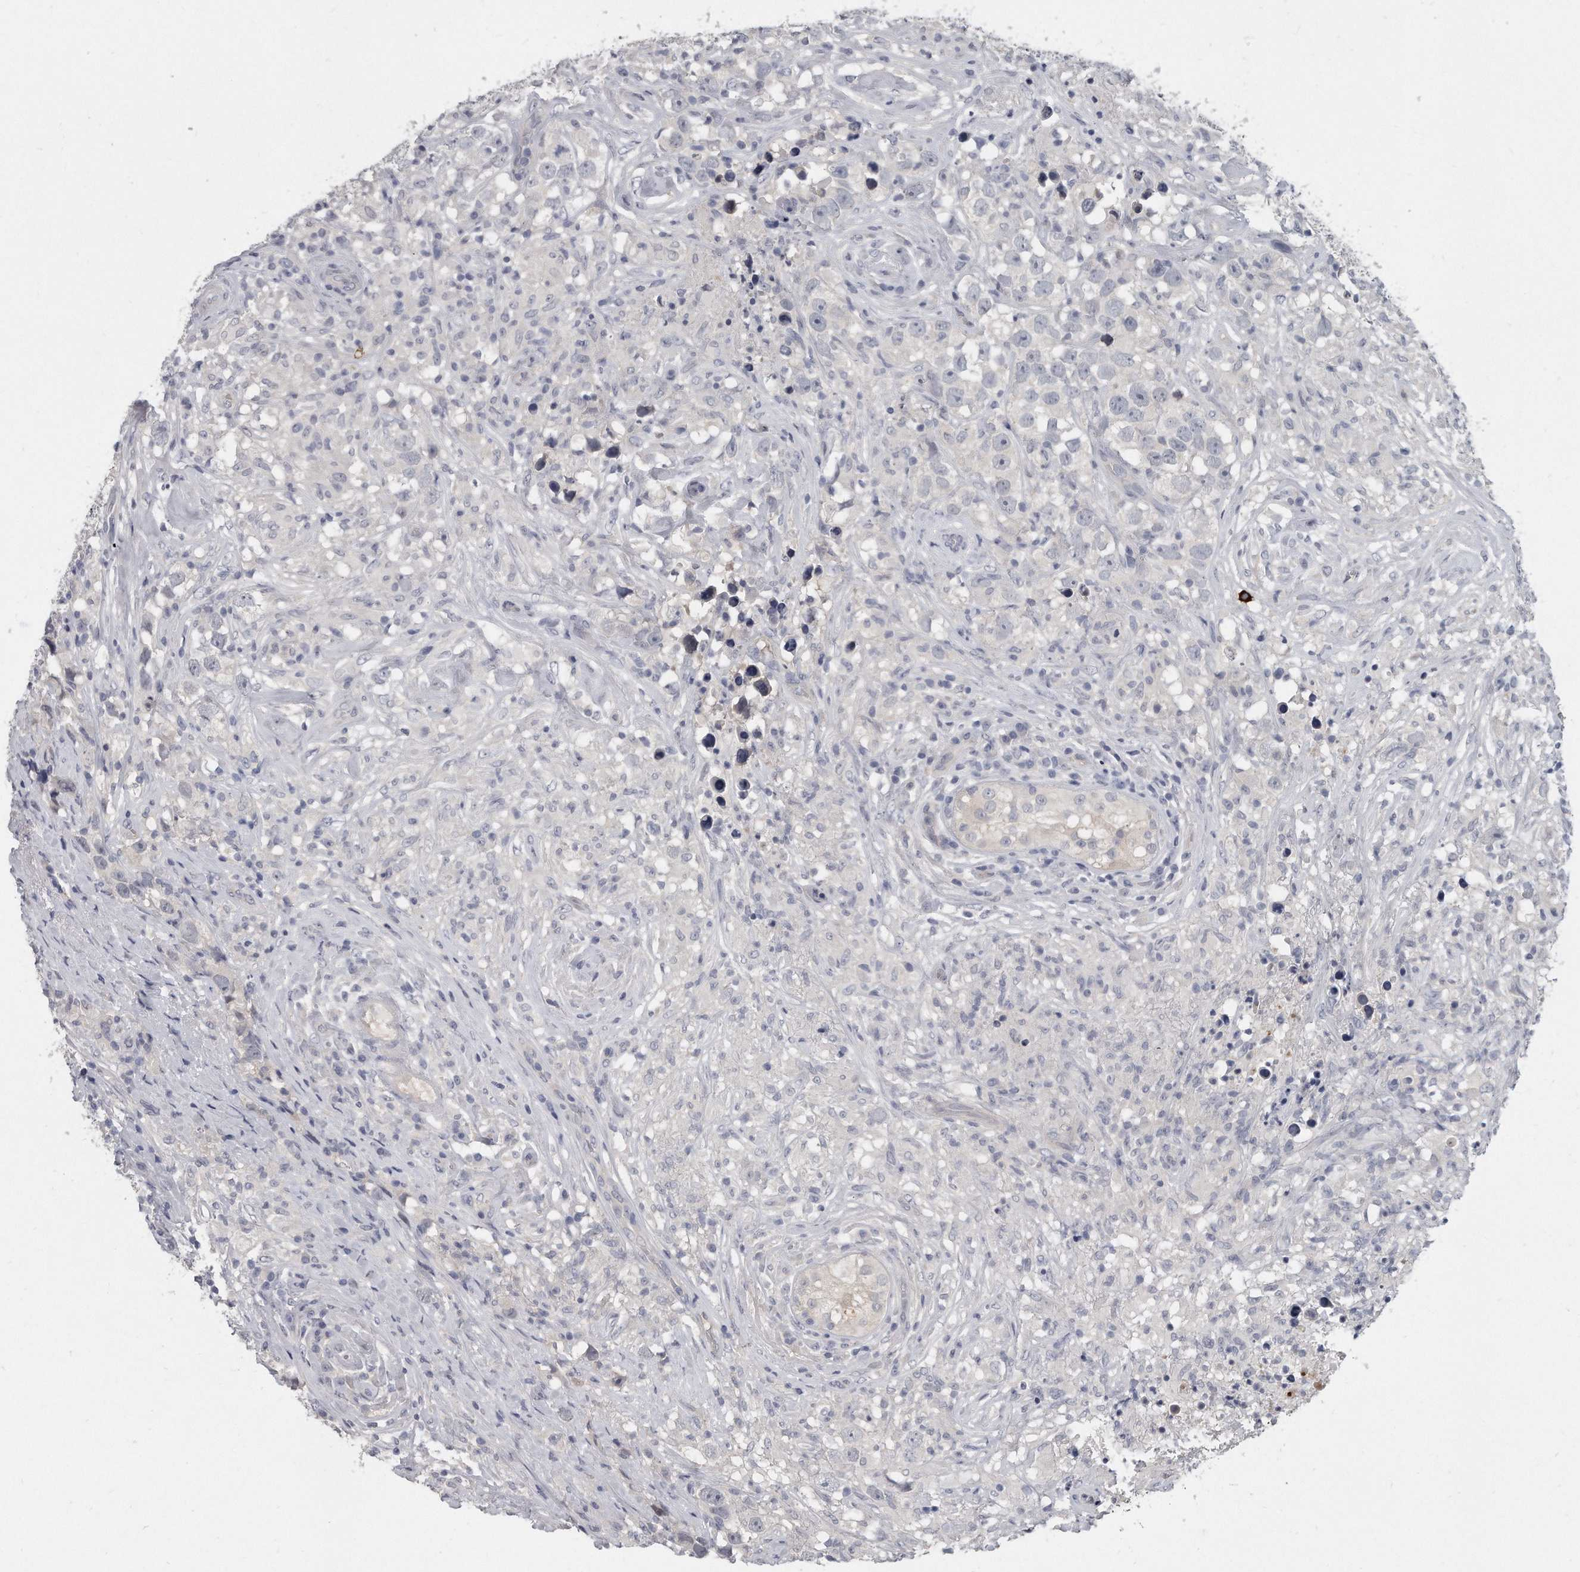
{"staining": {"intensity": "negative", "quantity": "none", "location": "none"}, "tissue": "testis cancer", "cell_type": "Tumor cells", "image_type": "cancer", "snomed": [{"axis": "morphology", "description": "Seminoma, NOS"}, {"axis": "topography", "description": "Testis"}], "caption": "High power microscopy micrograph of an immunohistochemistry (IHC) histopathology image of seminoma (testis), revealing no significant staining in tumor cells.", "gene": "KLHL7", "patient": {"sex": "male", "age": 49}}